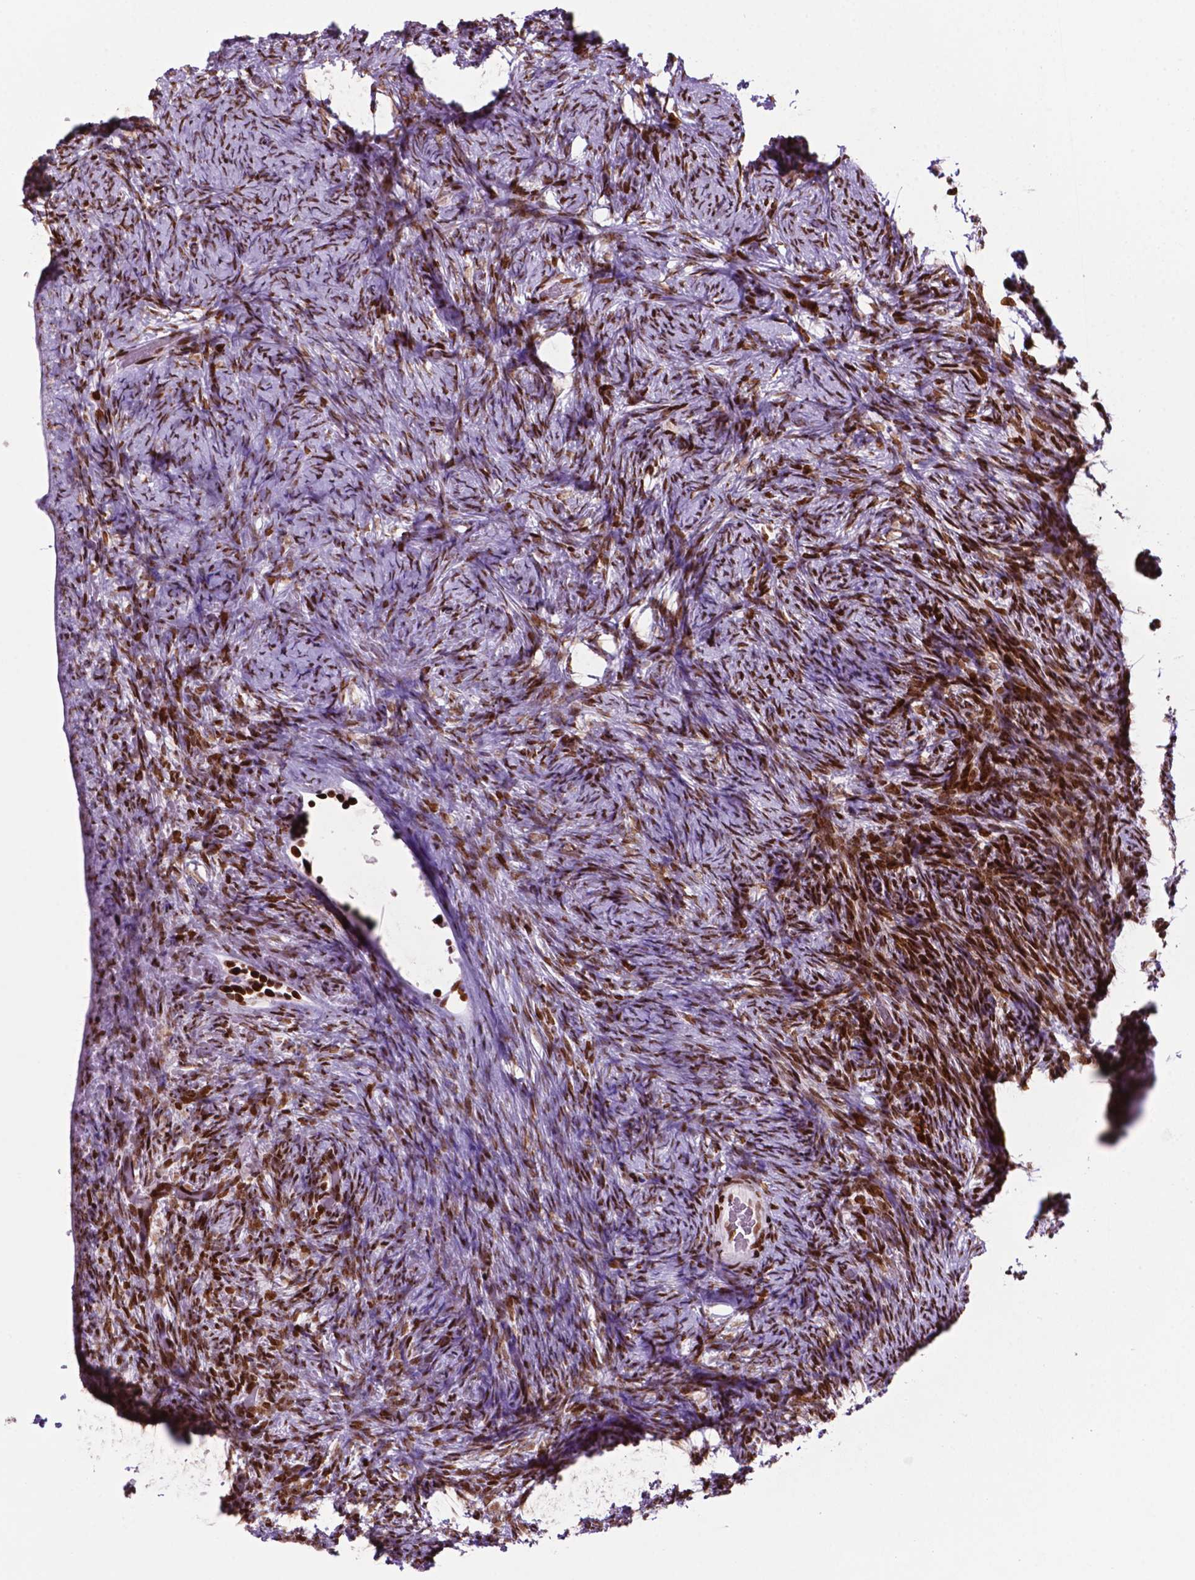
{"staining": {"intensity": "moderate", "quantity": ">75%", "location": "nuclear"}, "tissue": "ovary", "cell_type": "Ovarian stroma cells", "image_type": "normal", "snomed": [{"axis": "morphology", "description": "Normal tissue, NOS"}, {"axis": "topography", "description": "Ovary"}], "caption": "Benign ovary reveals moderate nuclear expression in about >75% of ovarian stroma cells, visualized by immunohistochemistry.", "gene": "TMEM250", "patient": {"sex": "female", "age": 34}}